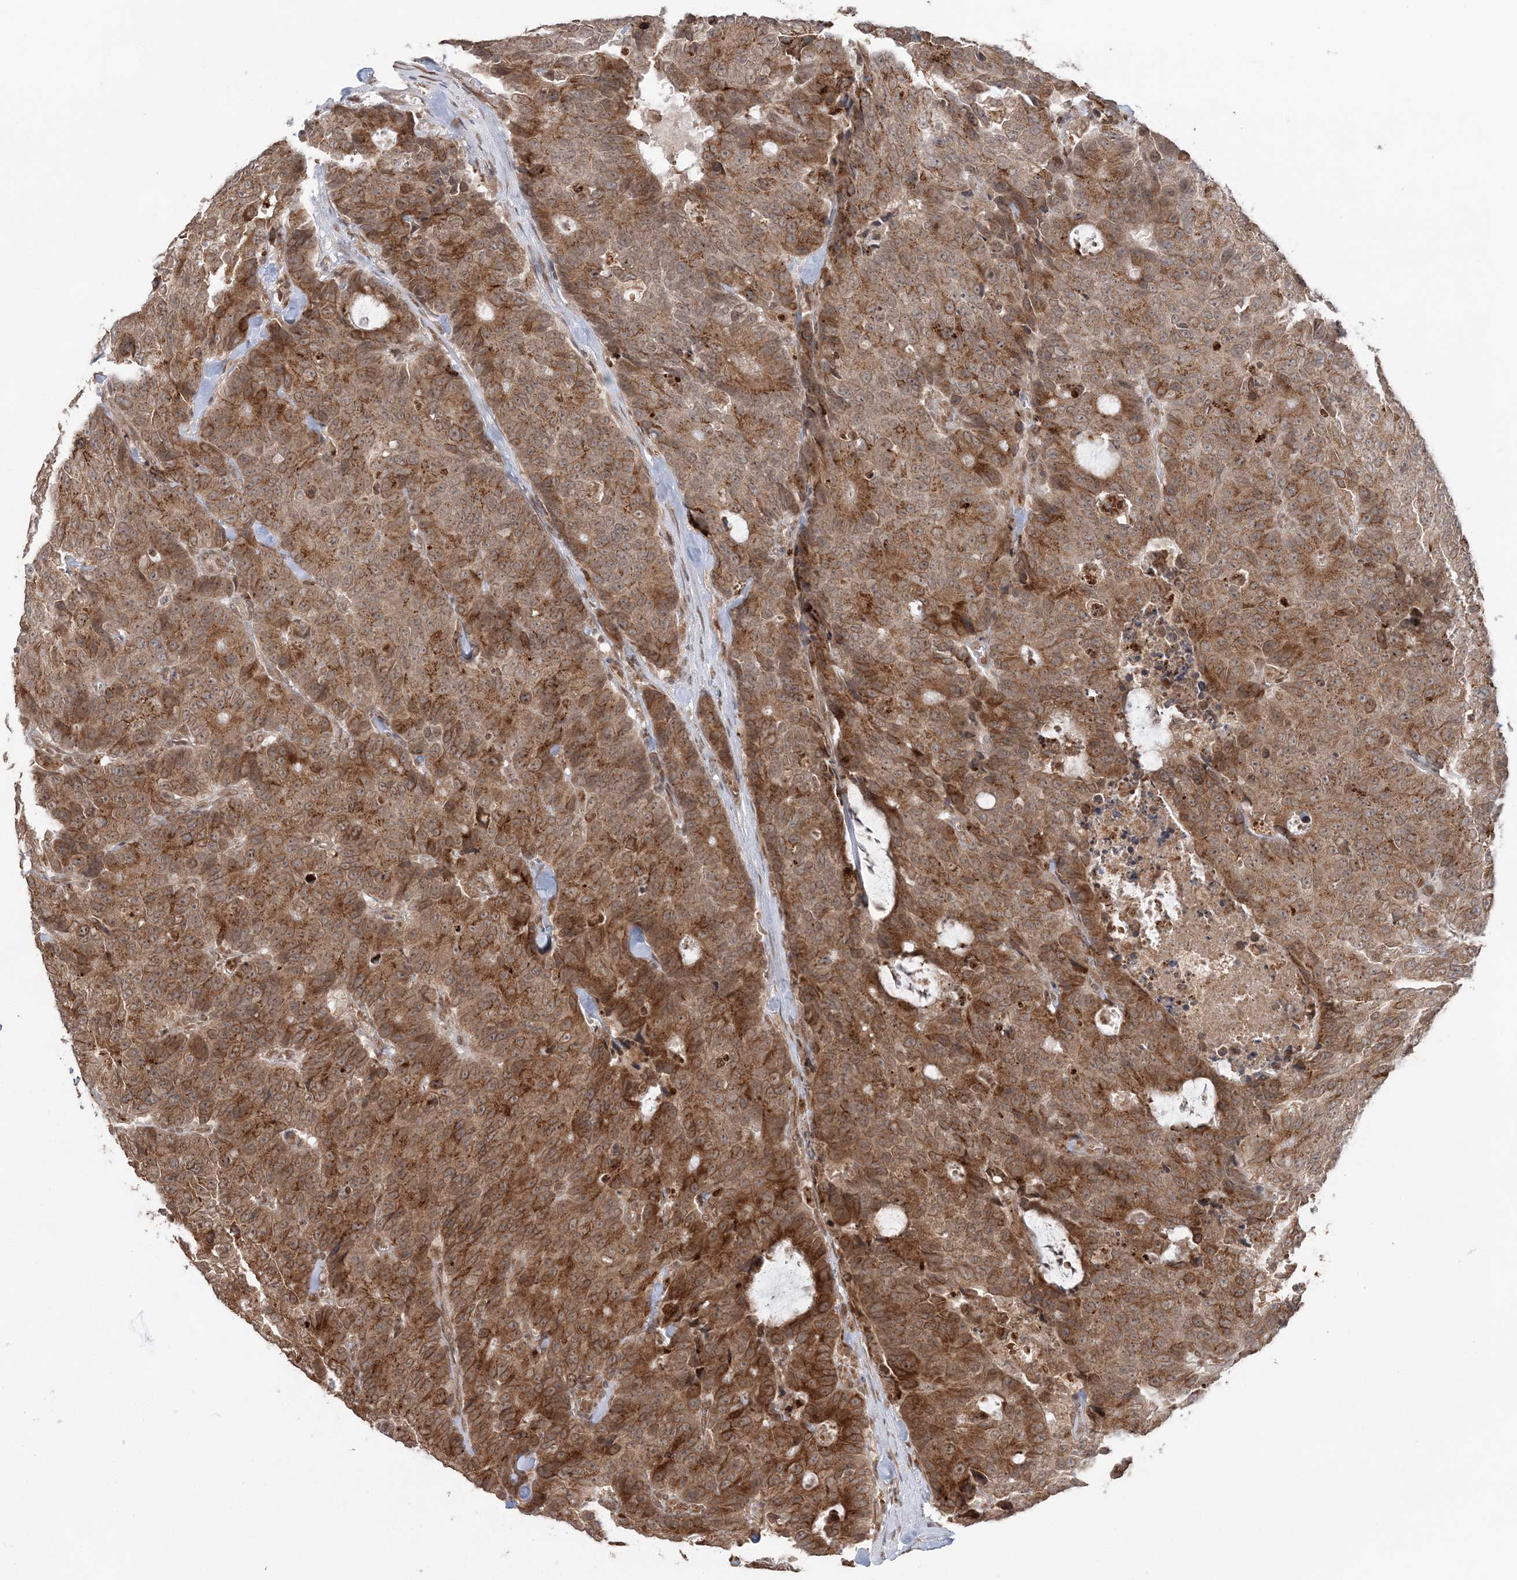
{"staining": {"intensity": "strong", "quantity": ">75%", "location": "cytoplasmic/membranous"}, "tissue": "colorectal cancer", "cell_type": "Tumor cells", "image_type": "cancer", "snomed": [{"axis": "morphology", "description": "Adenocarcinoma, NOS"}, {"axis": "topography", "description": "Colon"}], "caption": "Human colorectal cancer stained with a protein marker displays strong staining in tumor cells.", "gene": "TMED10", "patient": {"sex": "female", "age": 86}}